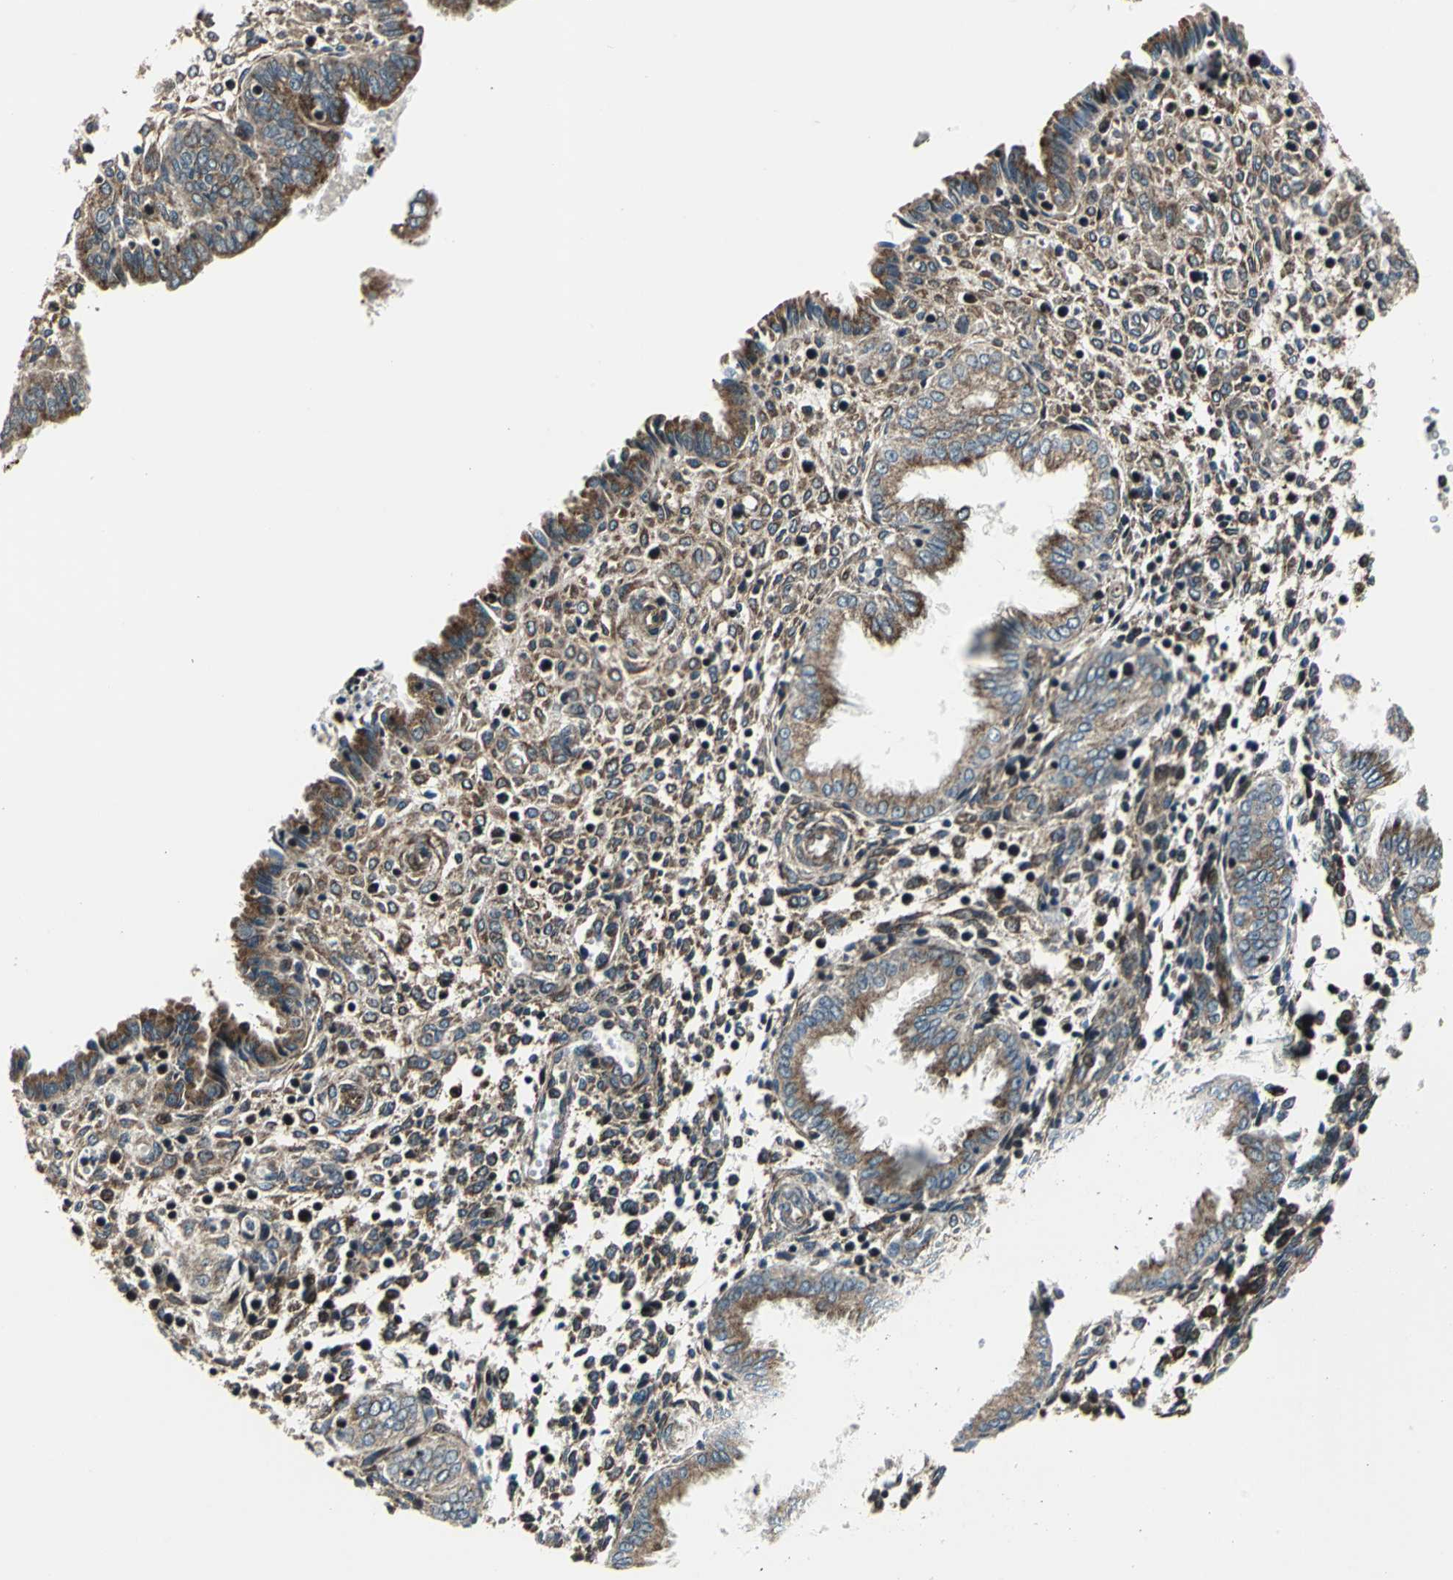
{"staining": {"intensity": "strong", "quantity": "25%-75%", "location": "cytoplasmic/membranous"}, "tissue": "endometrium", "cell_type": "Cells in endometrial stroma", "image_type": "normal", "snomed": [{"axis": "morphology", "description": "Normal tissue, NOS"}, {"axis": "topography", "description": "Endometrium"}], "caption": "This photomicrograph demonstrates benign endometrium stained with immunohistochemistry to label a protein in brown. The cytoplasmic/membranous of cells in endometrial stroma show strong positivity for the protein. Nuclei are counter-stained blue.", "gene": "AATF", "patient": {"sex": "female", "age": 33}}